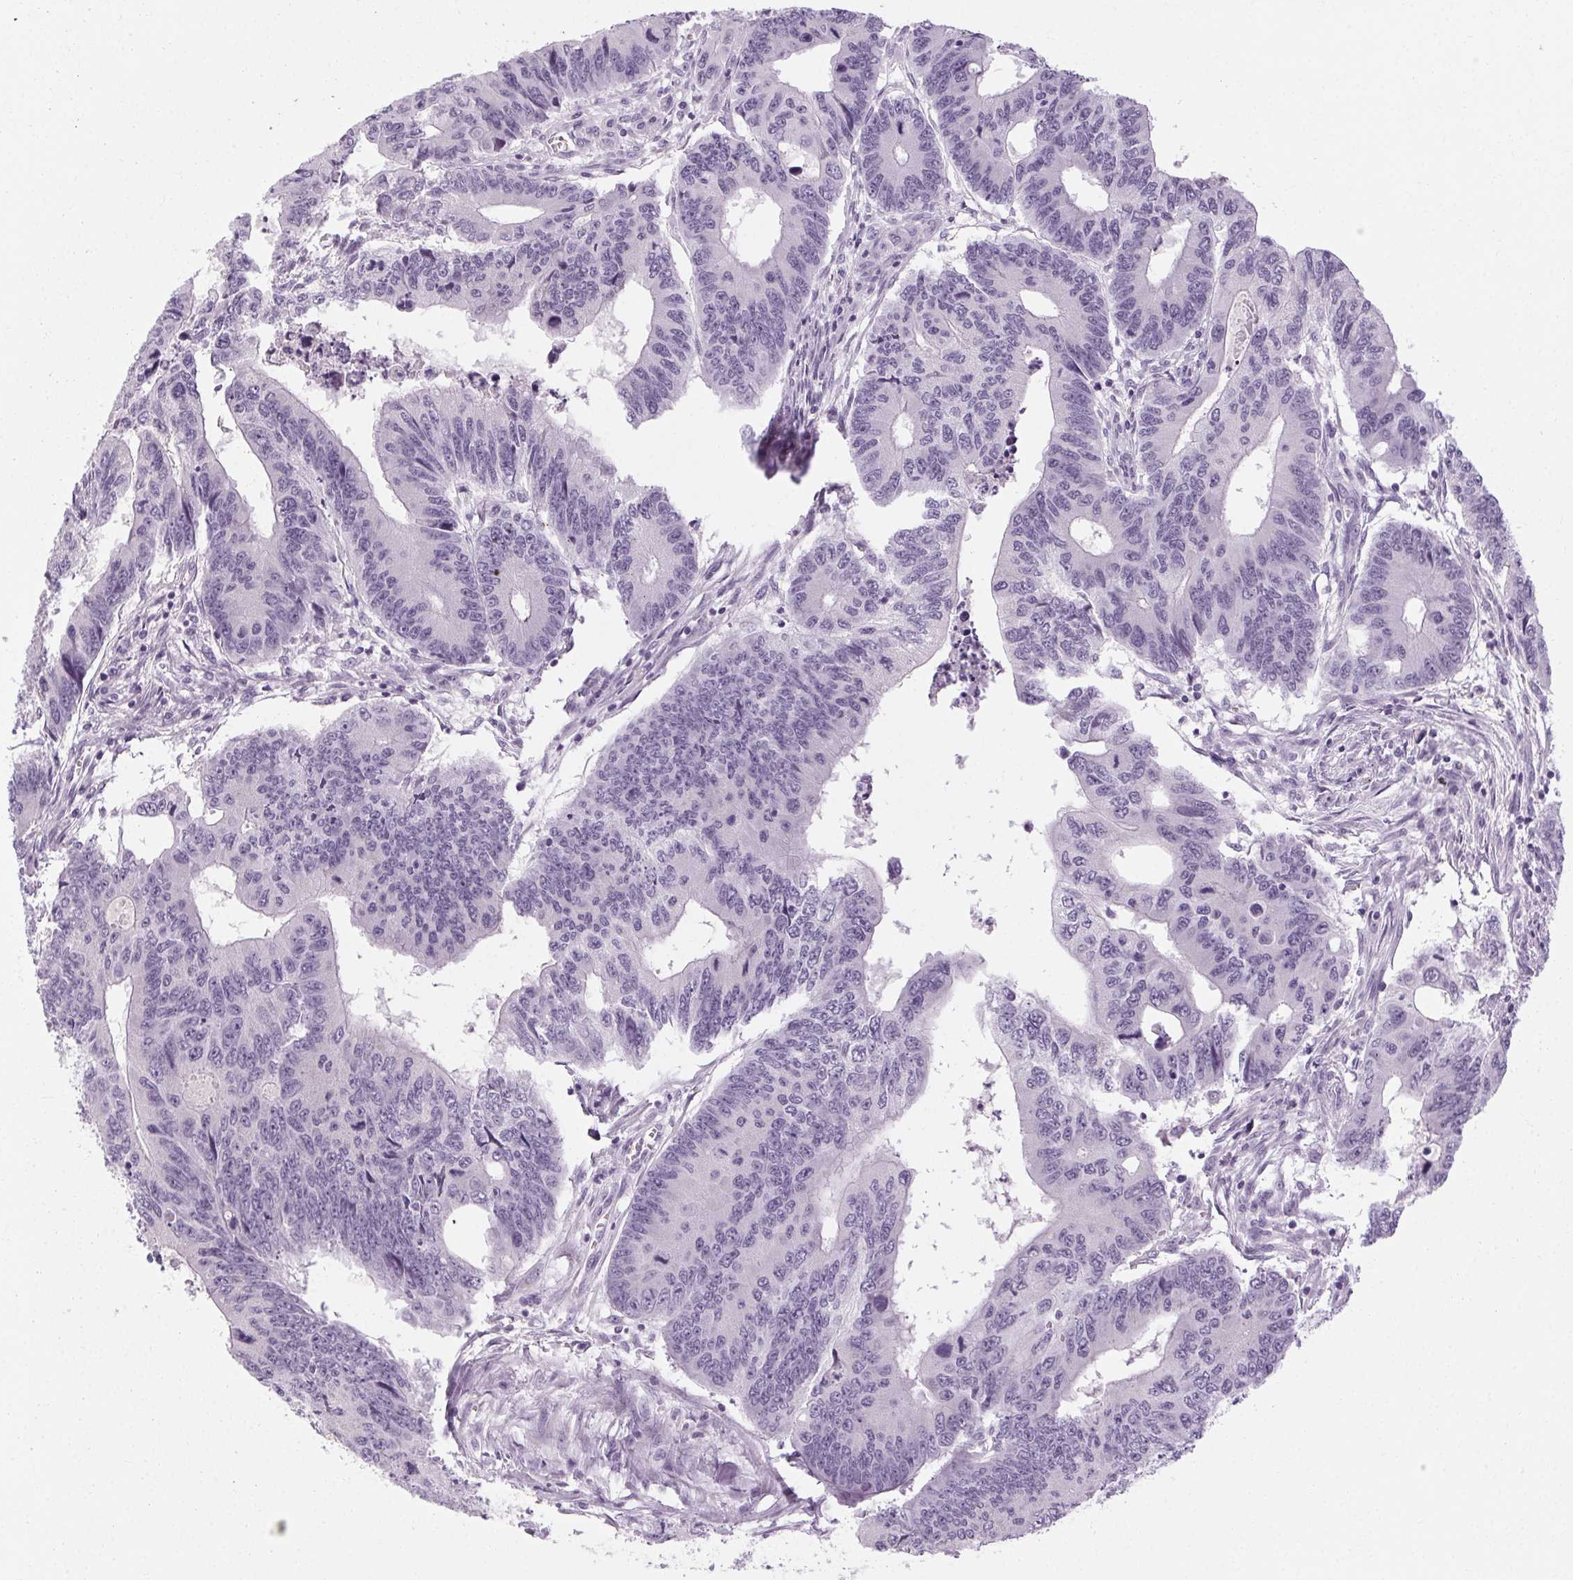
{"staining": {"intensity": "negative", "quantity": "none", "location": "none"}, "tissue": "colorectal cancer", "cell_type": "Tumor cells", "image_type": "cancer", "snomed": [{"axis": "morphology", "description": "Adenocarcinoma, NOS"}, {"axis": "topography", "description": "Colon"}], "caption": "Colorectal cancer stained for a protein using immunohistochemistry (IHC) displays no positivity tumor cells.", "gene": "POMC", "patient": {"sex": "male", "age": 53}}